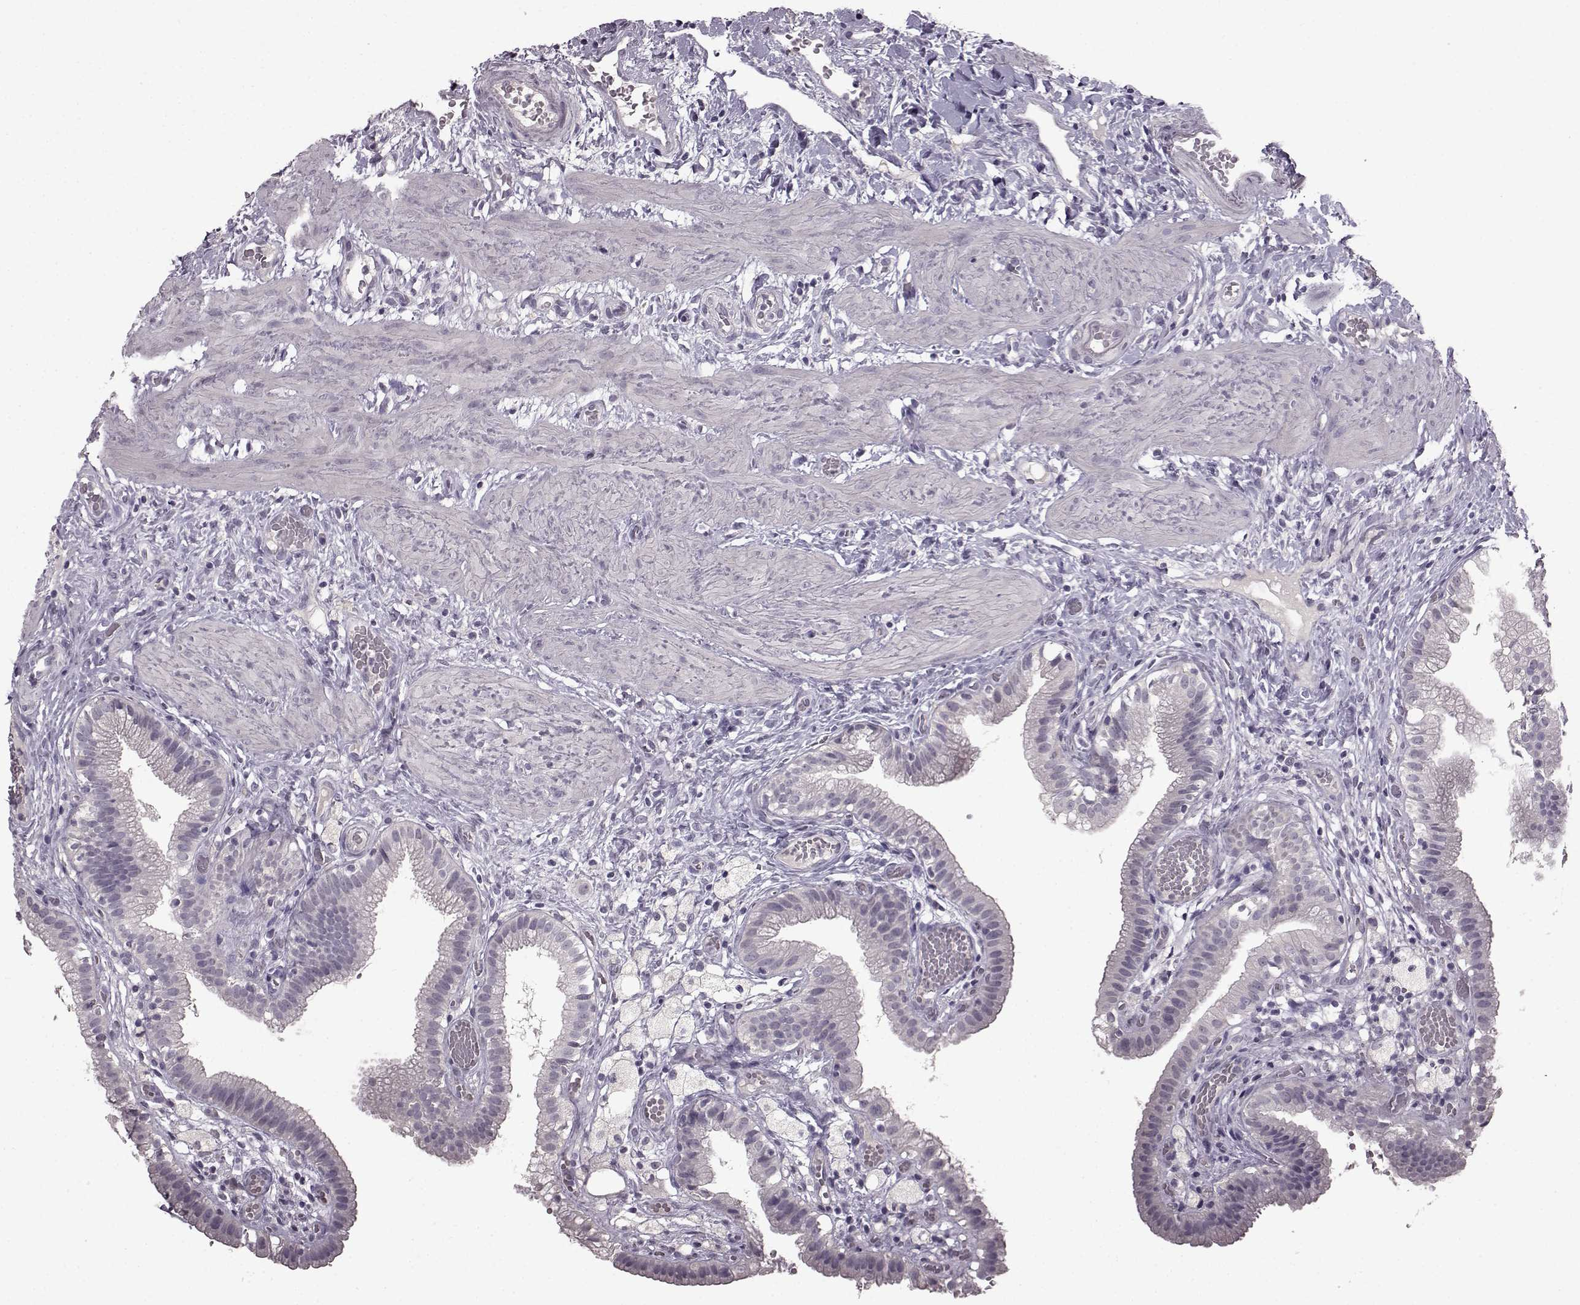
{"staining": {"intensity": "negative", "quantity": "none", "location": "none"}, "tissue": "gallbladder", "cell_type": "Glandular cells", "image_type": "normal", "snomed": [{"axis": "morphology", "description": "Normal tissue, NOS"}, {"axis": "topography", "description": "Gallbladder"}], "caption": "Immunohistochemistry of benign human gallbladder displays no positivity in glandular cells.", "gene": "LHB", "patient": {"sex": "female", "age": 24}}